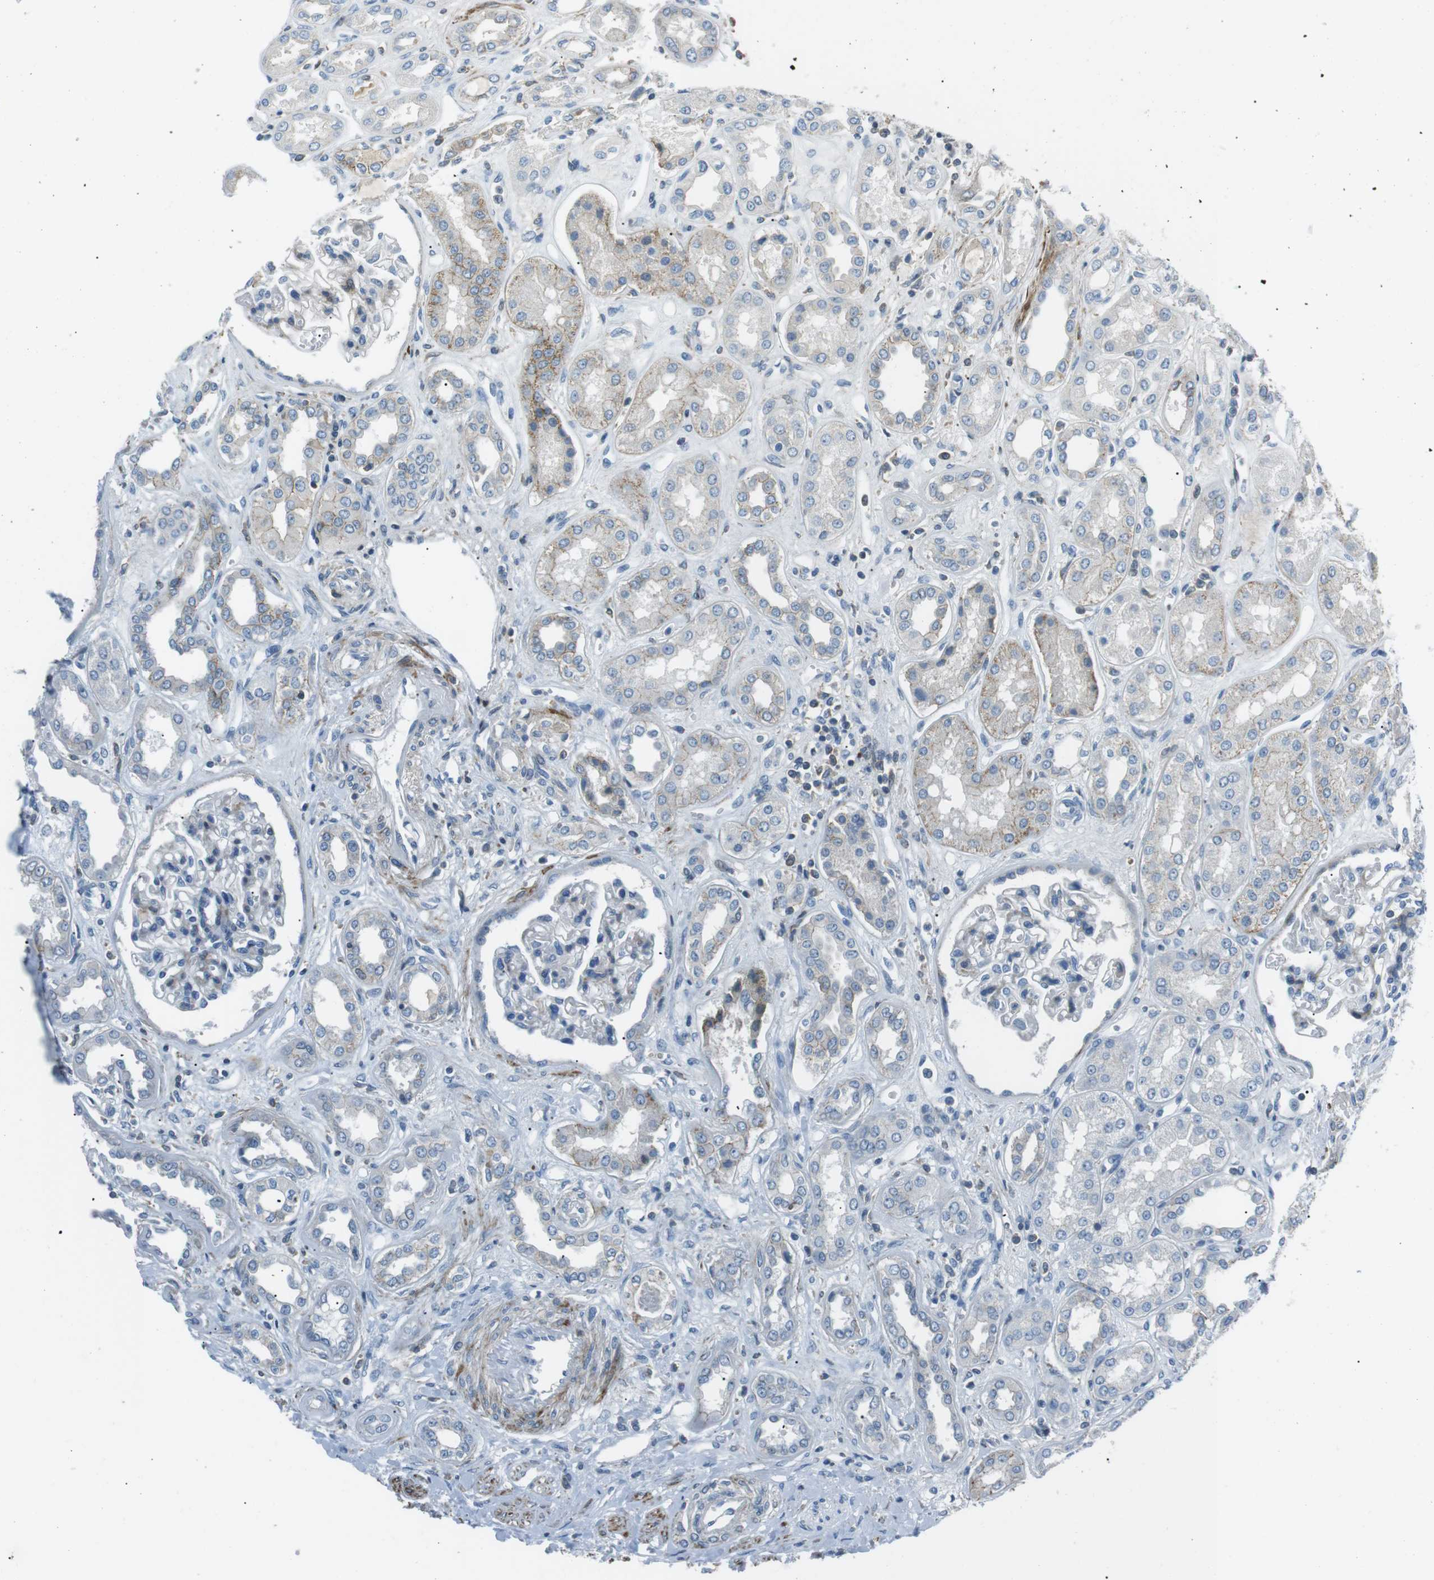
{"staining": {"intensity": "weak", "quantity": "<25%", "location": "cytoplasmic/membranous"}, "tissue": "kidney", "cell_type": "Cells in glomeruli", "image_type": "normal", "snomed": [{"axis": "morphology", "description": "Normal tissue, NOS"}, {"axis": "topography", "description": "Kidney"}], "caption": "This is an IHC micrograph of unremarkable kidney. There is no staining in cells in glomeruli.", "gene": "ARVCF", "patient": {"sex": "male", "age": 59}}